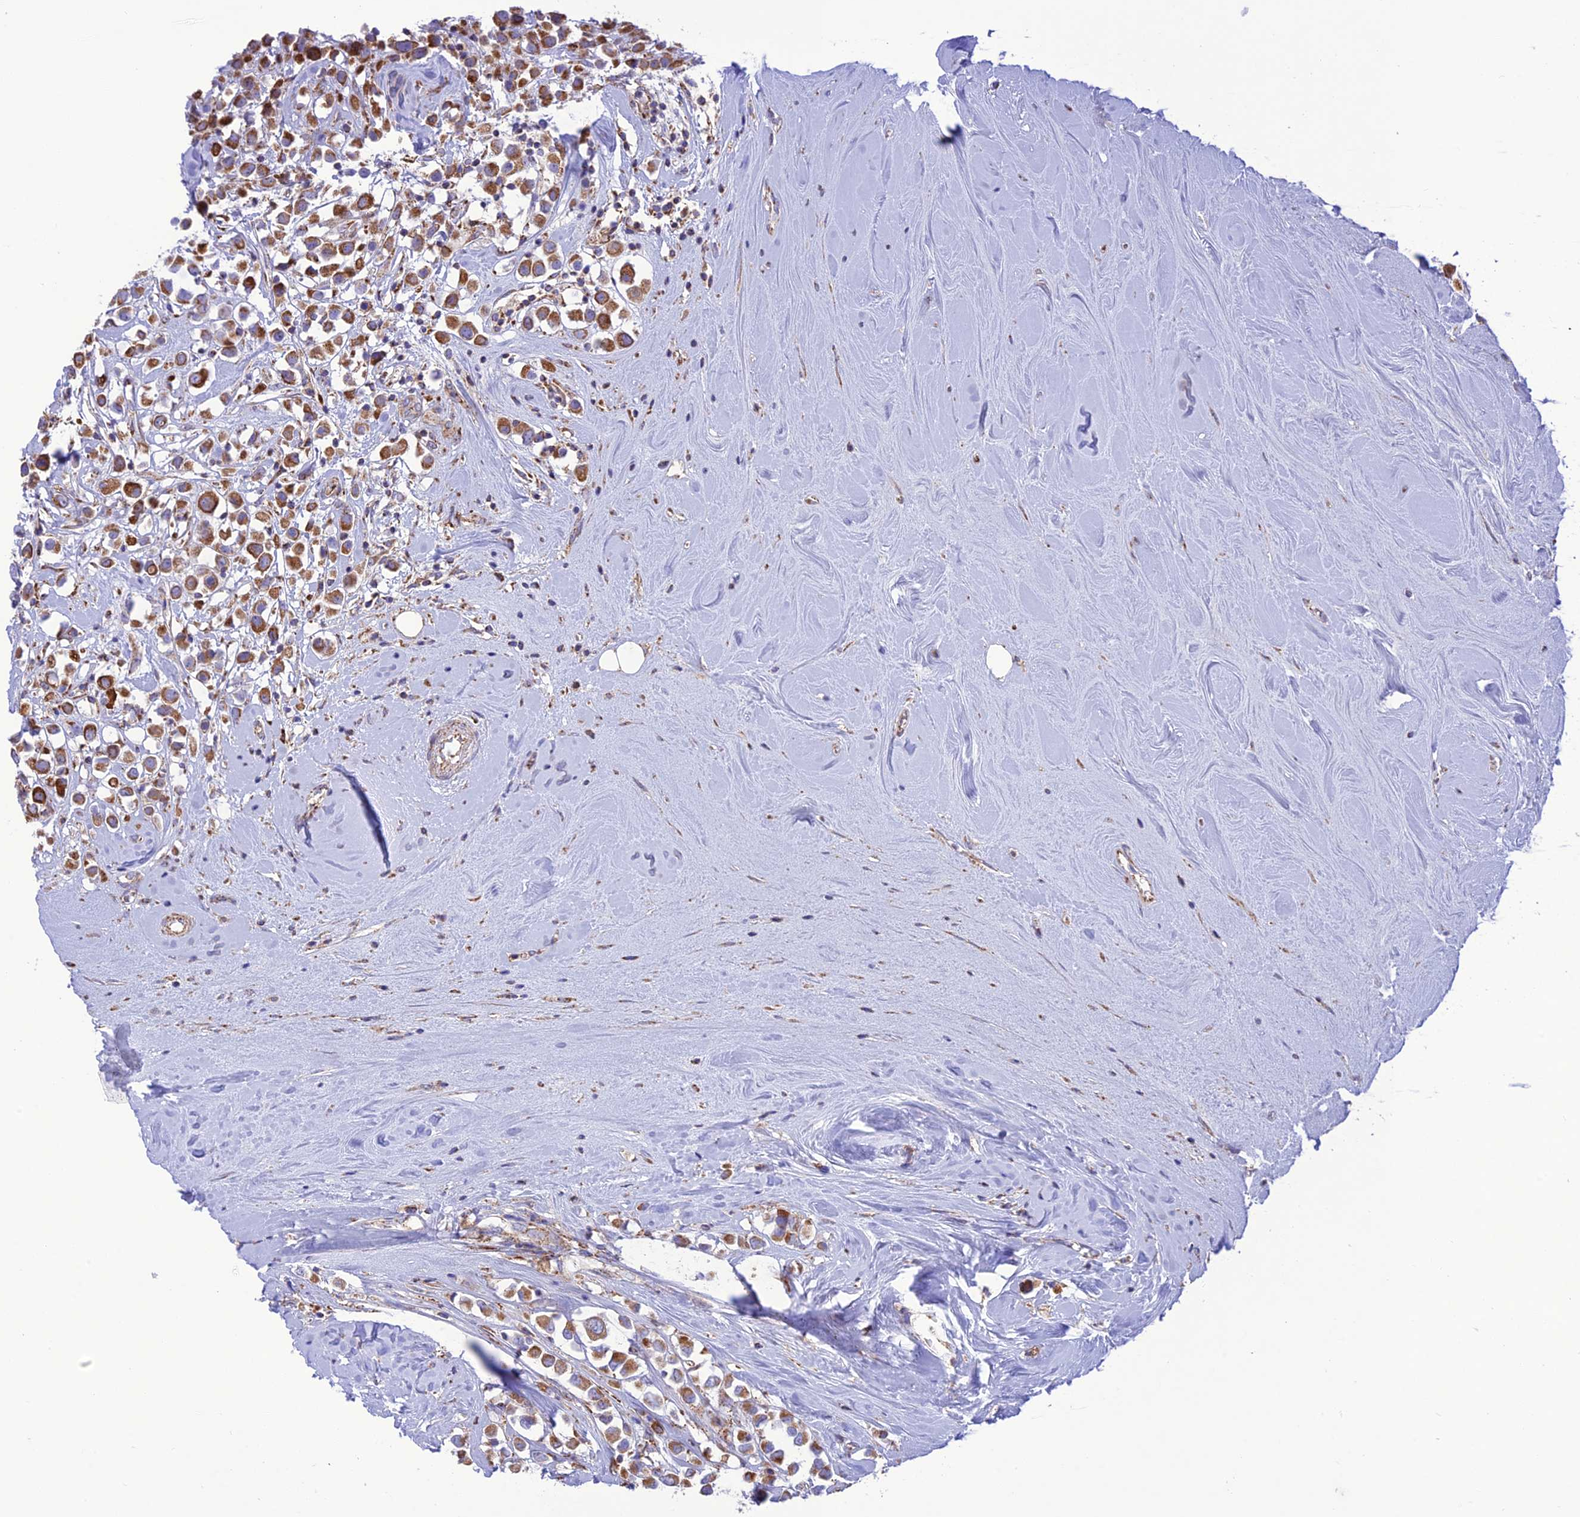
{"staining": {"intensity": "moderate", "quantity": ">75%", "location": "cytoplasmic/membranous"}, "tissue": "breast cancer", "cell_type": "Tumor cells", "image_type": "cancer", "snomed": [{"axis": "morphology", "description": "Duct carcinoma"}, {"axis": "topography", "description": "Breast"}], "caption": "Moderate cytoplasmic/membranous staining is seen in about >75% of tumor cells in breast cancer (invasive ductal carcinoma).", "gene": "UAP1L1", "patient": {"sex": "female", "age": 61}}